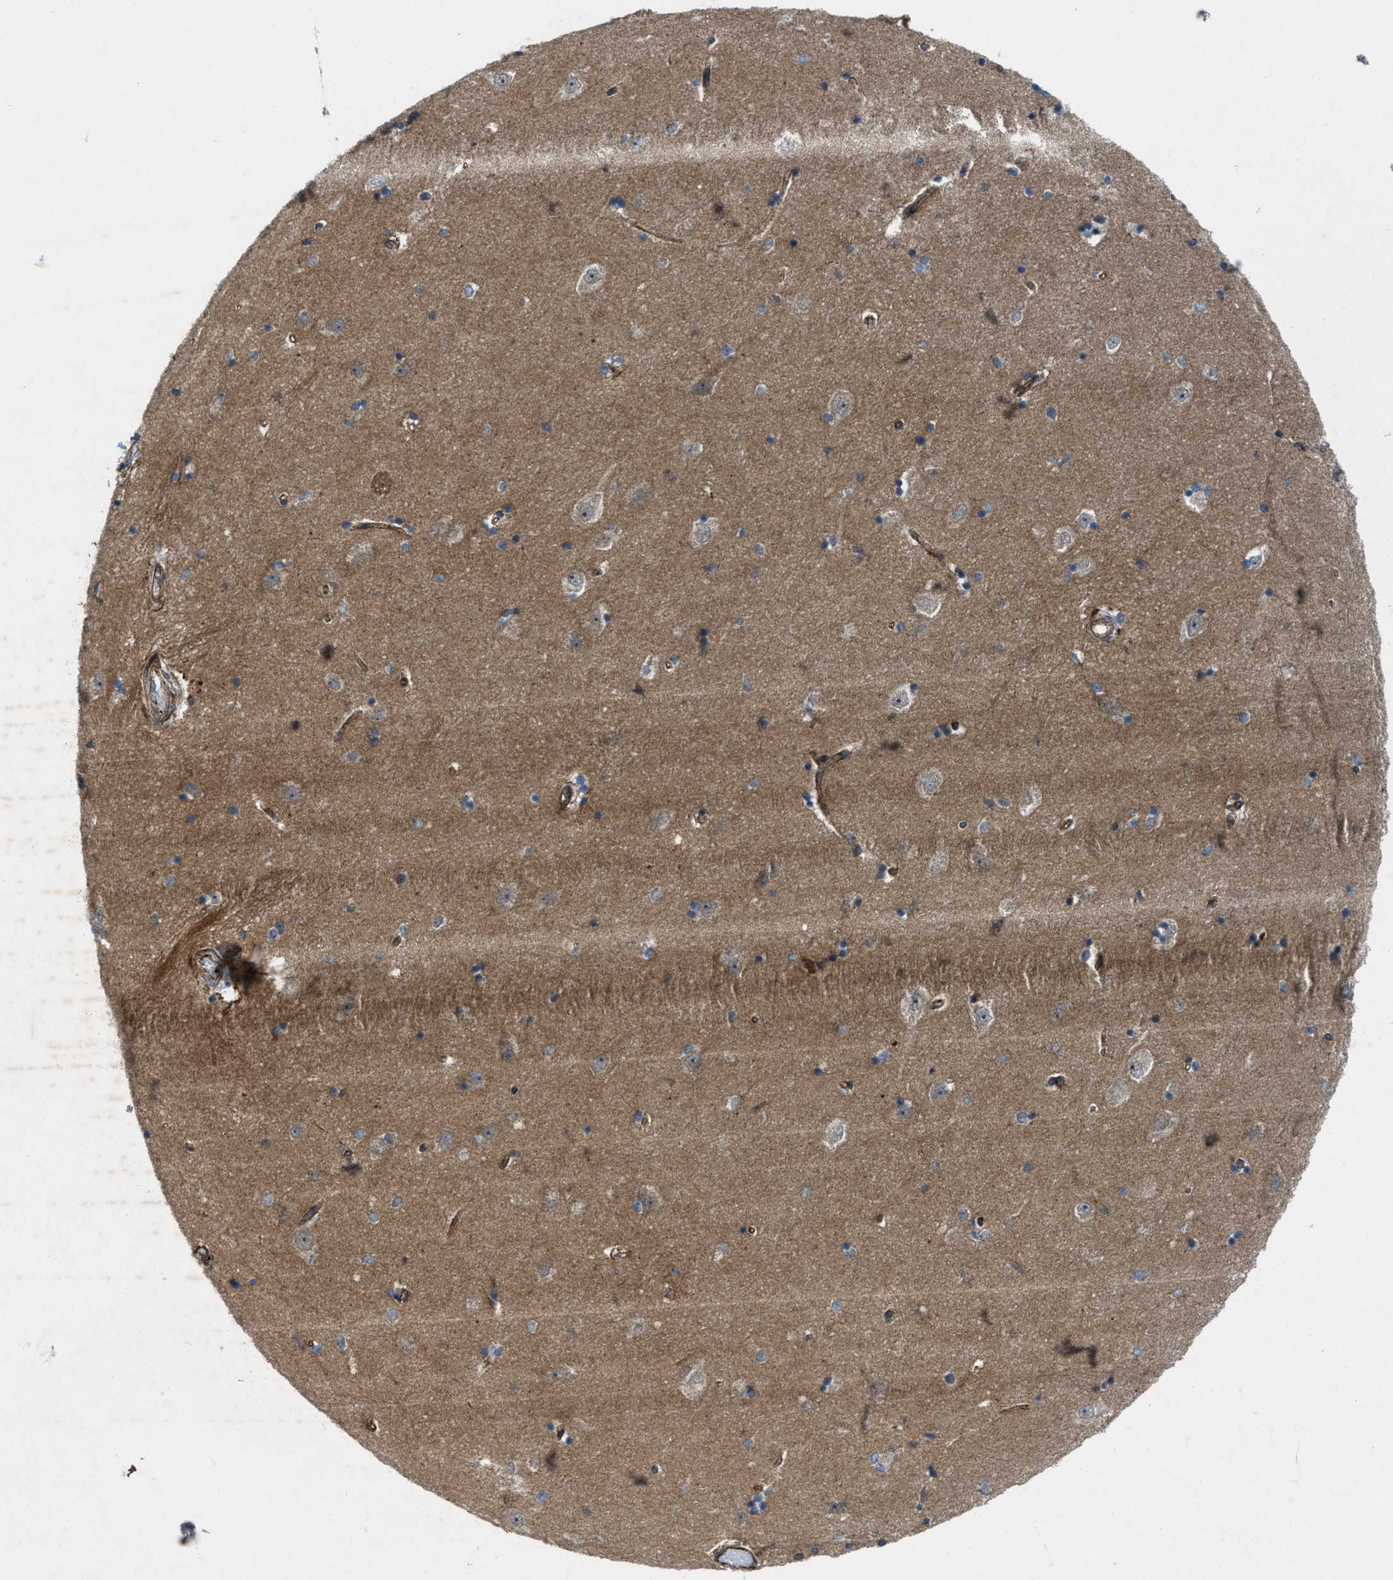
{"staining": {"intensity": "moderate", "quantity": ">75%", "location": "cytoplasmic/membranous"}, "tissue": "hippocampus", "cell_type": "Glial cells", "image_type": "normal", "snomed": [{"axis": "morphology", "description": "Normal tissue, NOS"}, {"axis": "topography", "description": "Hippocampus"}], "caption": "This is a micrograph of immunohistochemistry staining of normal hippocampus, which shows moderate positivity in the cytoplasmic/membranous of glial cells.", "gene": "URGCP", "patient": {"sex": "male", "age": 45}}